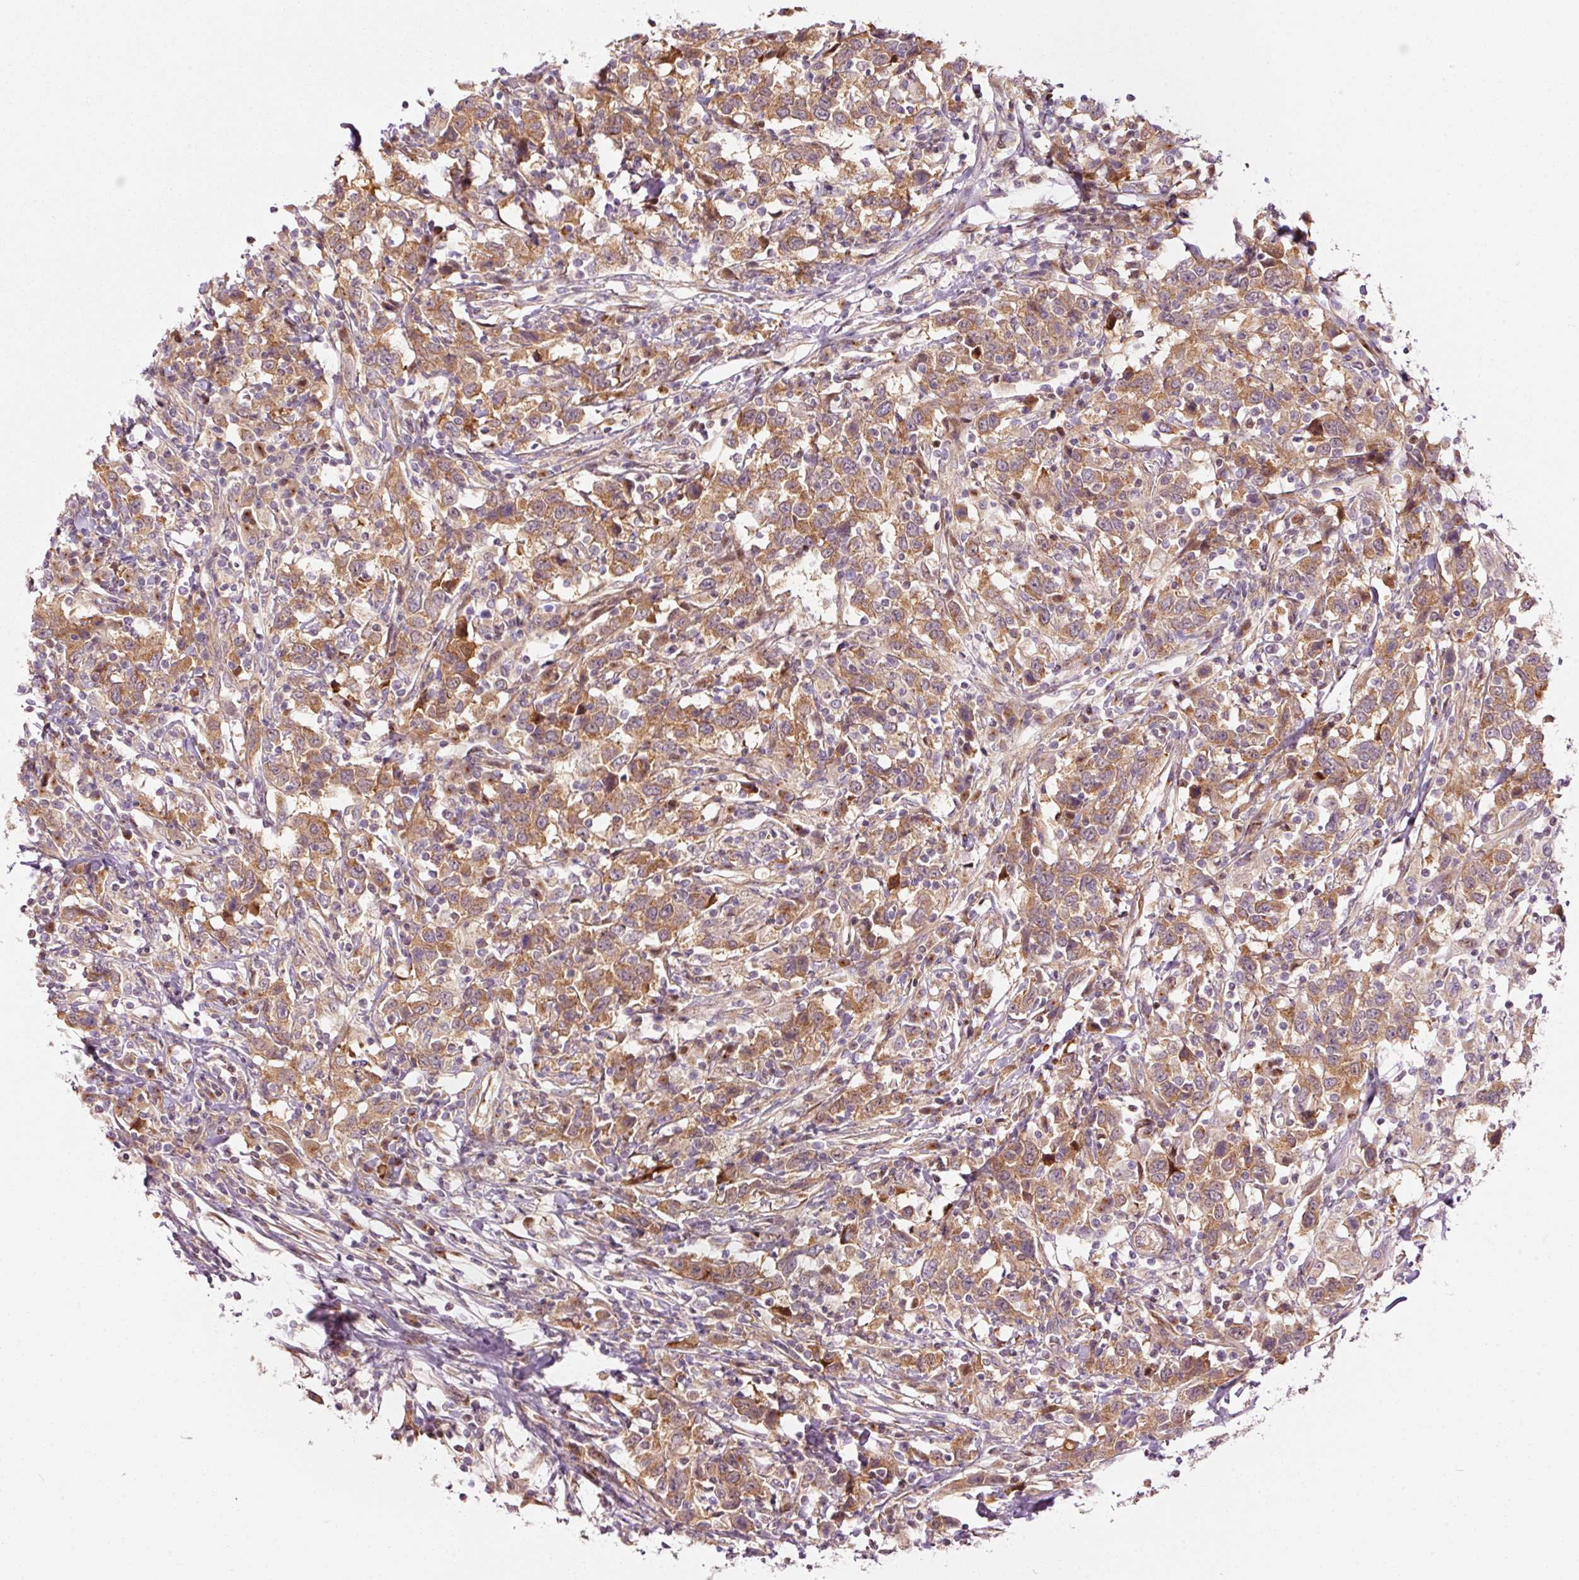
{"staining": {"intensity": "moderate", "quantity": ">75%", "location": "cytoplasmic/membranous"}, "tissue": "urothelial cancer", "cell_type": "Tumor cells", "image_type": "cancer", "snomed": [{"axis": "morphology", "description": "Urothelial carcinoma, High grade"}, {"axis": "topography", "description": "Urinary bladder"}], "caption": "This histopathology image shows high-grade urothelial carcinoma stained with IHC to label a protein in brown. The cytoplasmic/membranous of tumor cells show moderate positivity for the protein. Nuclei are counter-stained blue.", "gene": "PPP1R14B", "patient": {"sex": "male", "age": 61}}